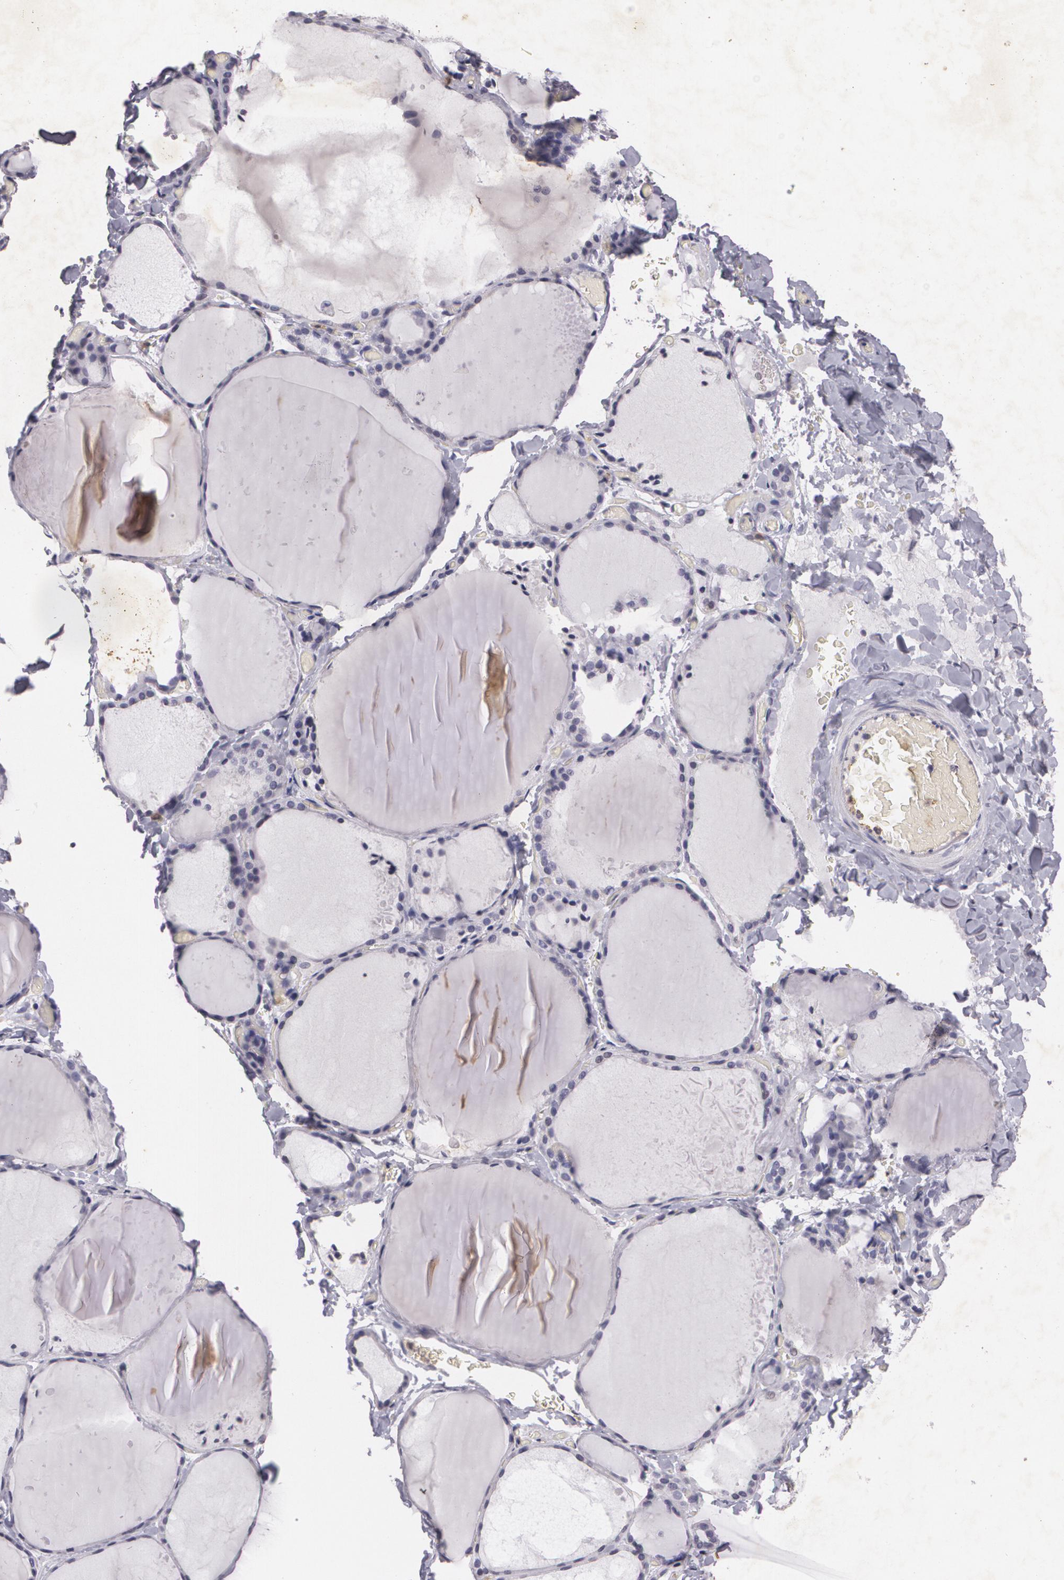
{"staining": {"intensity": "negative", "quantity": "none", "location": "none"}, "tissue": "thyroid gland", "cell_type": "Glandular cells", "image_type": "normal", "snomed": [{"axis": "morphology", "description": "Normal tissue, NOS"}, {"axis": "topography", "description": "Thyroid gland"}], "caption": "Glandular cells show no significant expression in unremarkable thyroid gland. (Stains: DAB (3,3'-diaminobenzidine) immunohistochemistry (IHC) with hematoxylin counter stain, Microscopy: brightfield microscopy at high magnification).", "gene": "KCNA4", "patient": {"sex": "female", "age": 22}}